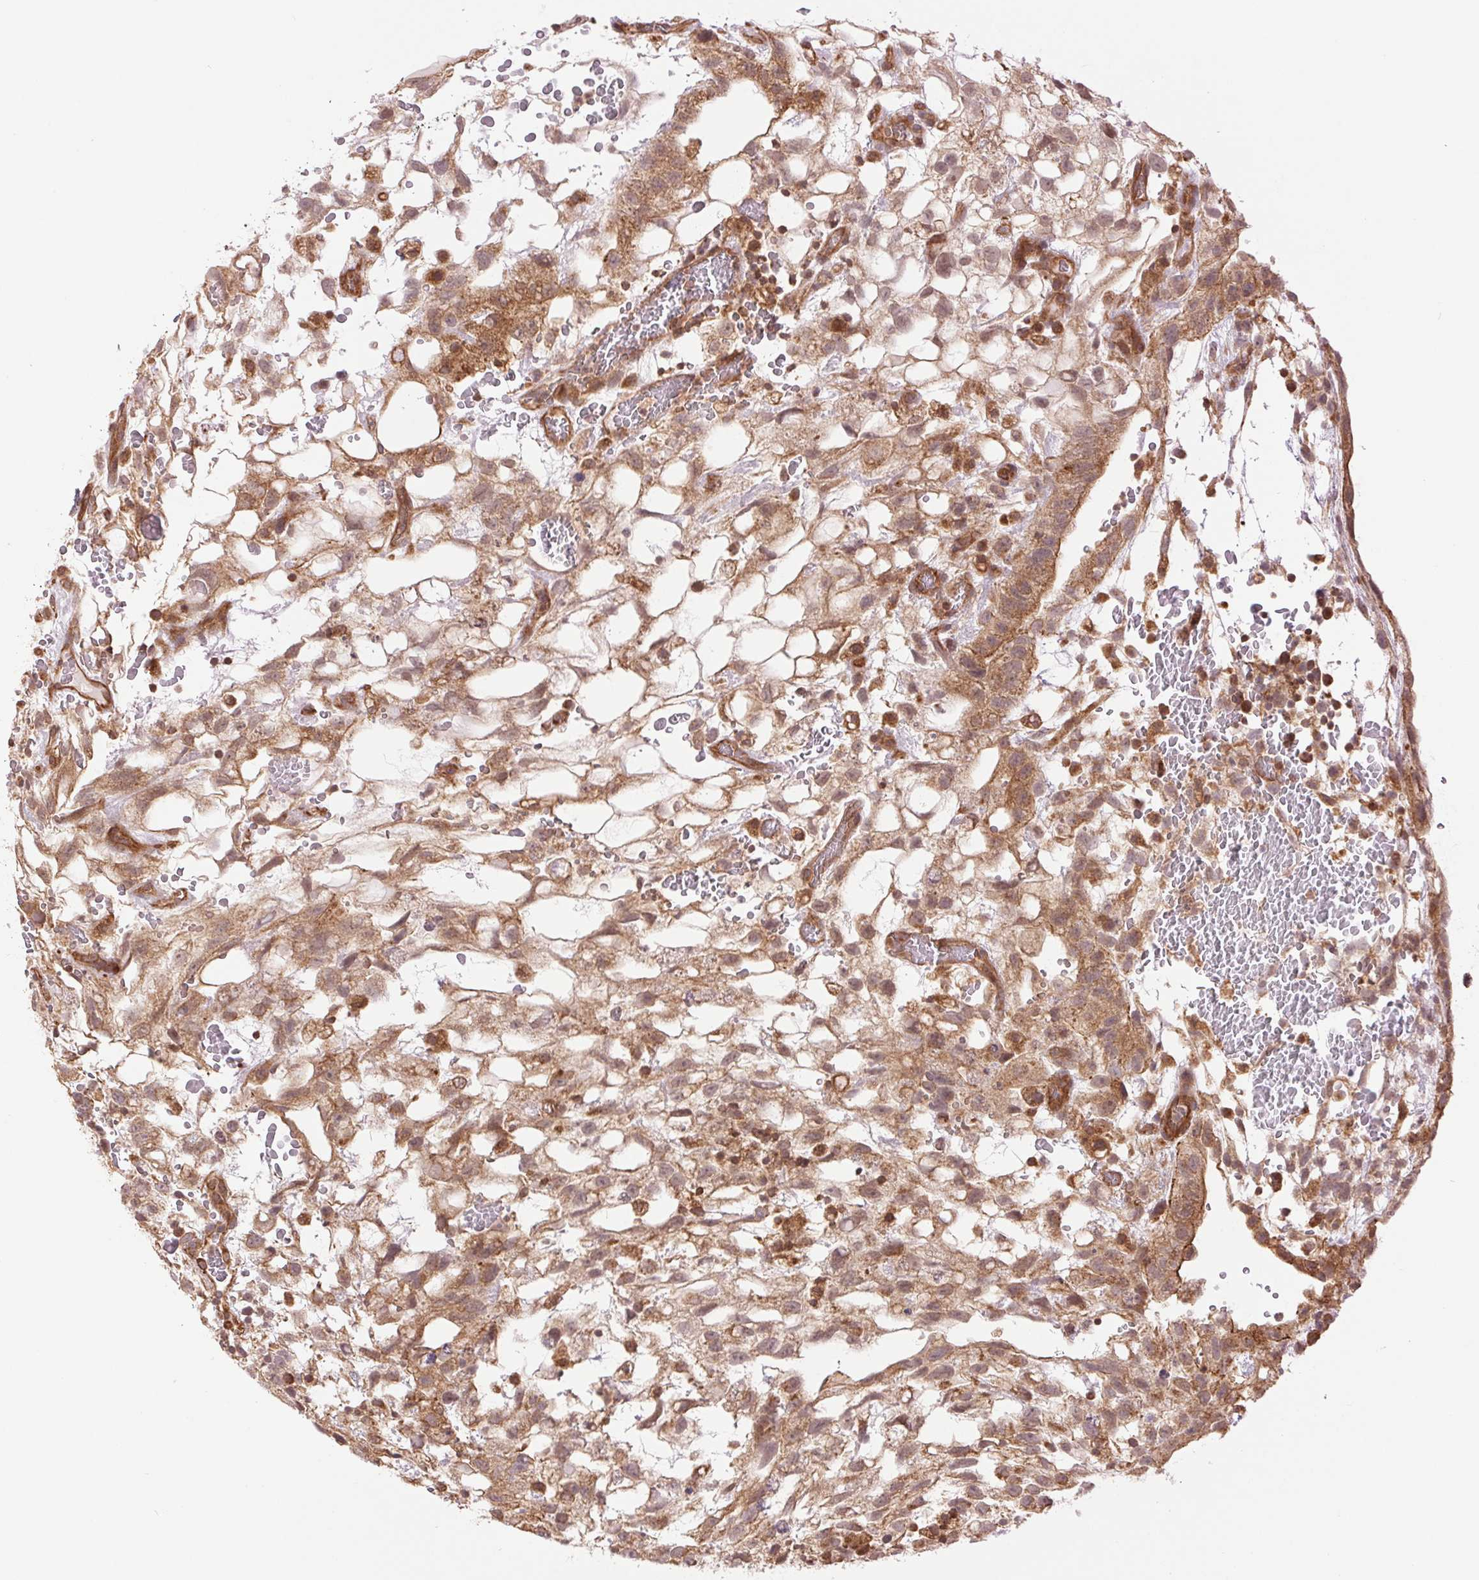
{"staining": {"intensity": "moderate", "quantity": ">75%", "location": "cytoplasmic/membranous"}, "tissue": "testis cancer", "cell_type": "Tumor cells", "image_type": "cancer", "snomed": [{"axis": "morphology", "description": "Normal tissue, NOS"}, {"axis": "morphology", "description": "Carcinoma, Embryonal, NOS"}, {"axis": "topography", "description": "Testis"}], "caption": "Testis embryonal carcinoma was stained to show a protein in brown. There is medium levels of moderate cytoplasmic/membranous expression in about >75% of tumor cells.", "gene": "STARD7", "patient": {"sex": "male", "age": 32}}